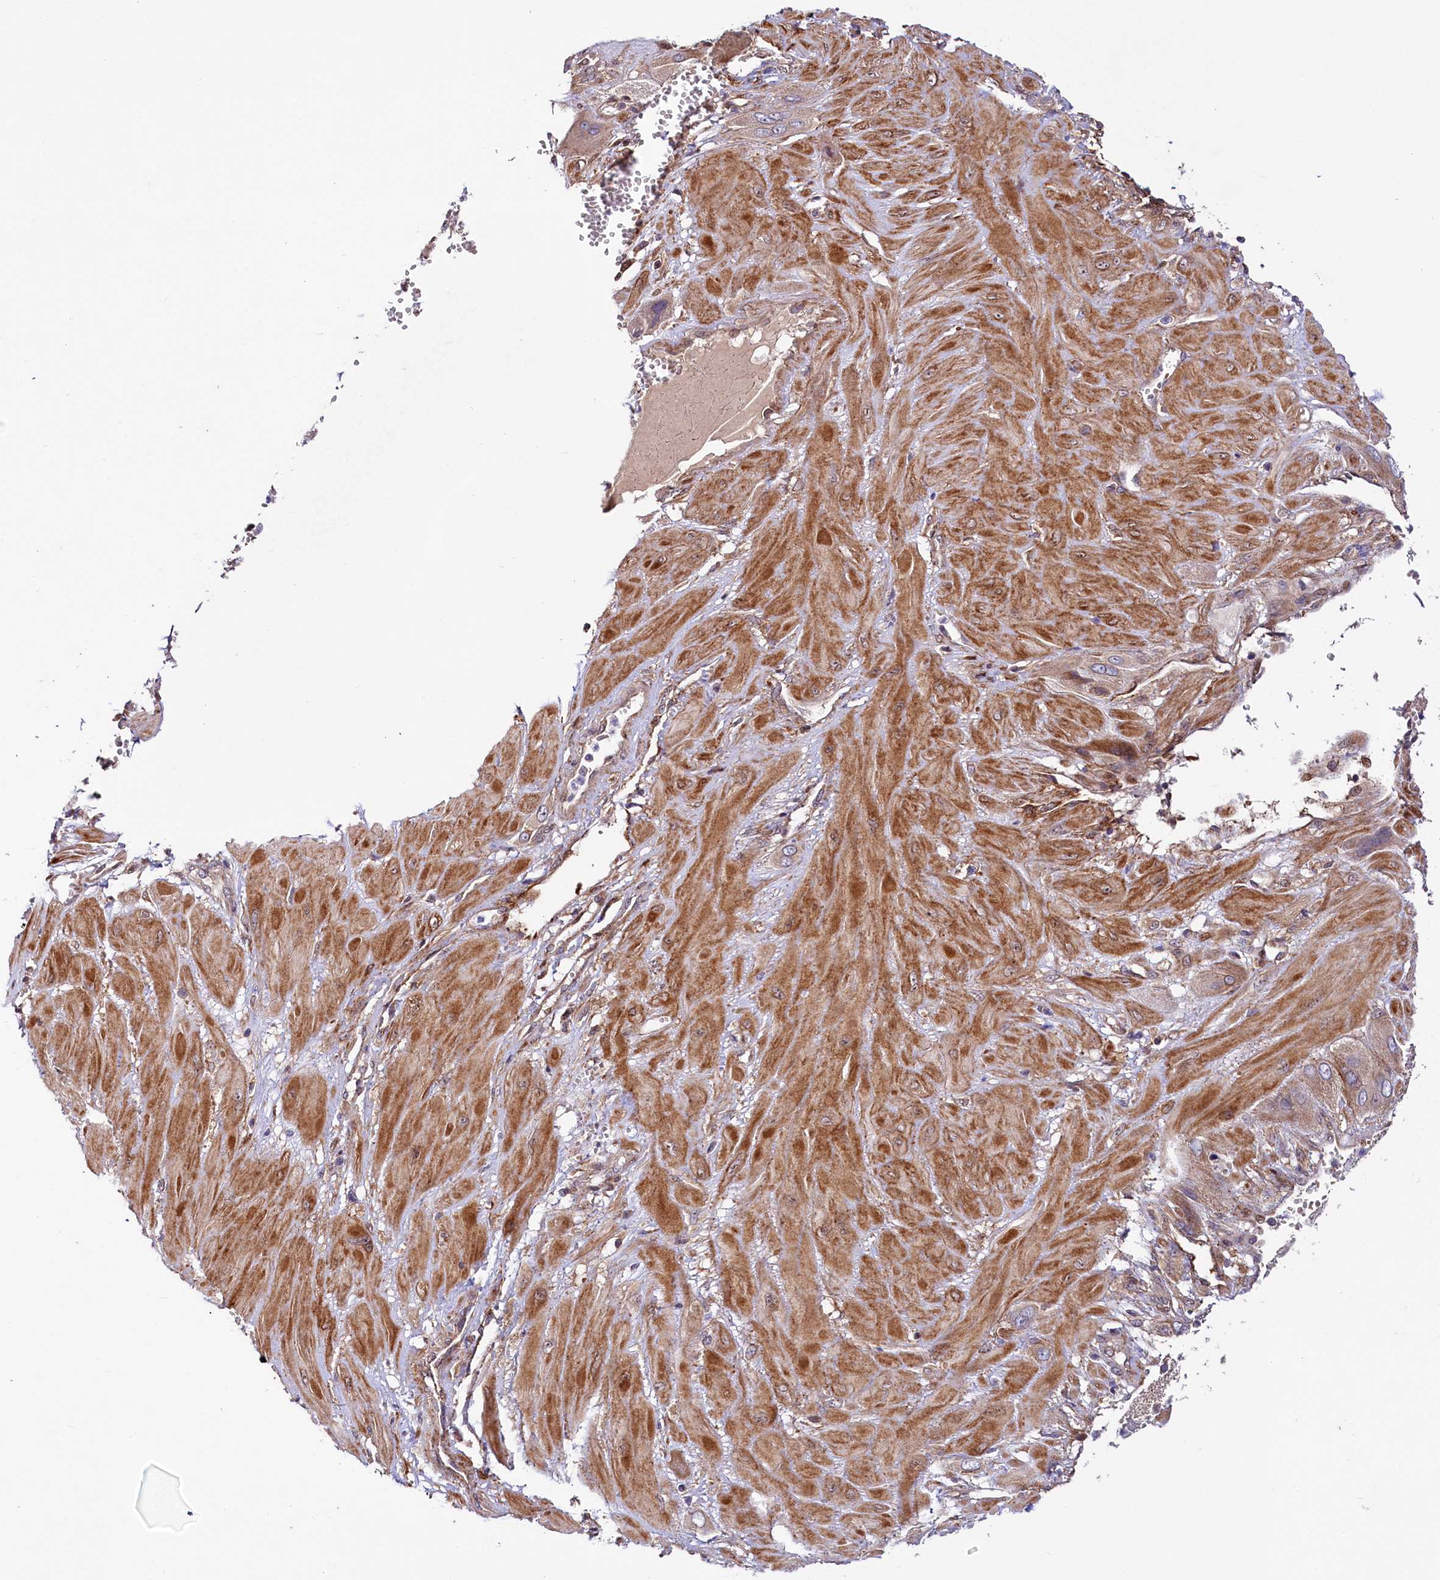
{"staining": {"intensity": "moderate", "quantity": ">75%", "location": "cytoplasmic/membranous"}, "tissue": "cervical cancer", "cell_type": "Tumor cells", "image_type": "cancer", "snomed": [{"axis": "morphology", "description": "Squamous cell carcinoma, NOS"}, {"axis": "topography", "description": "Cervix"}], "caption": "Tumor cells display medium levels of moderate cytoplasmic/membranous positivity in approximately >75% of cells in cervical cancer.", "gene": "PDZRN3", "patient": {"sex": "female", "age": 34}}